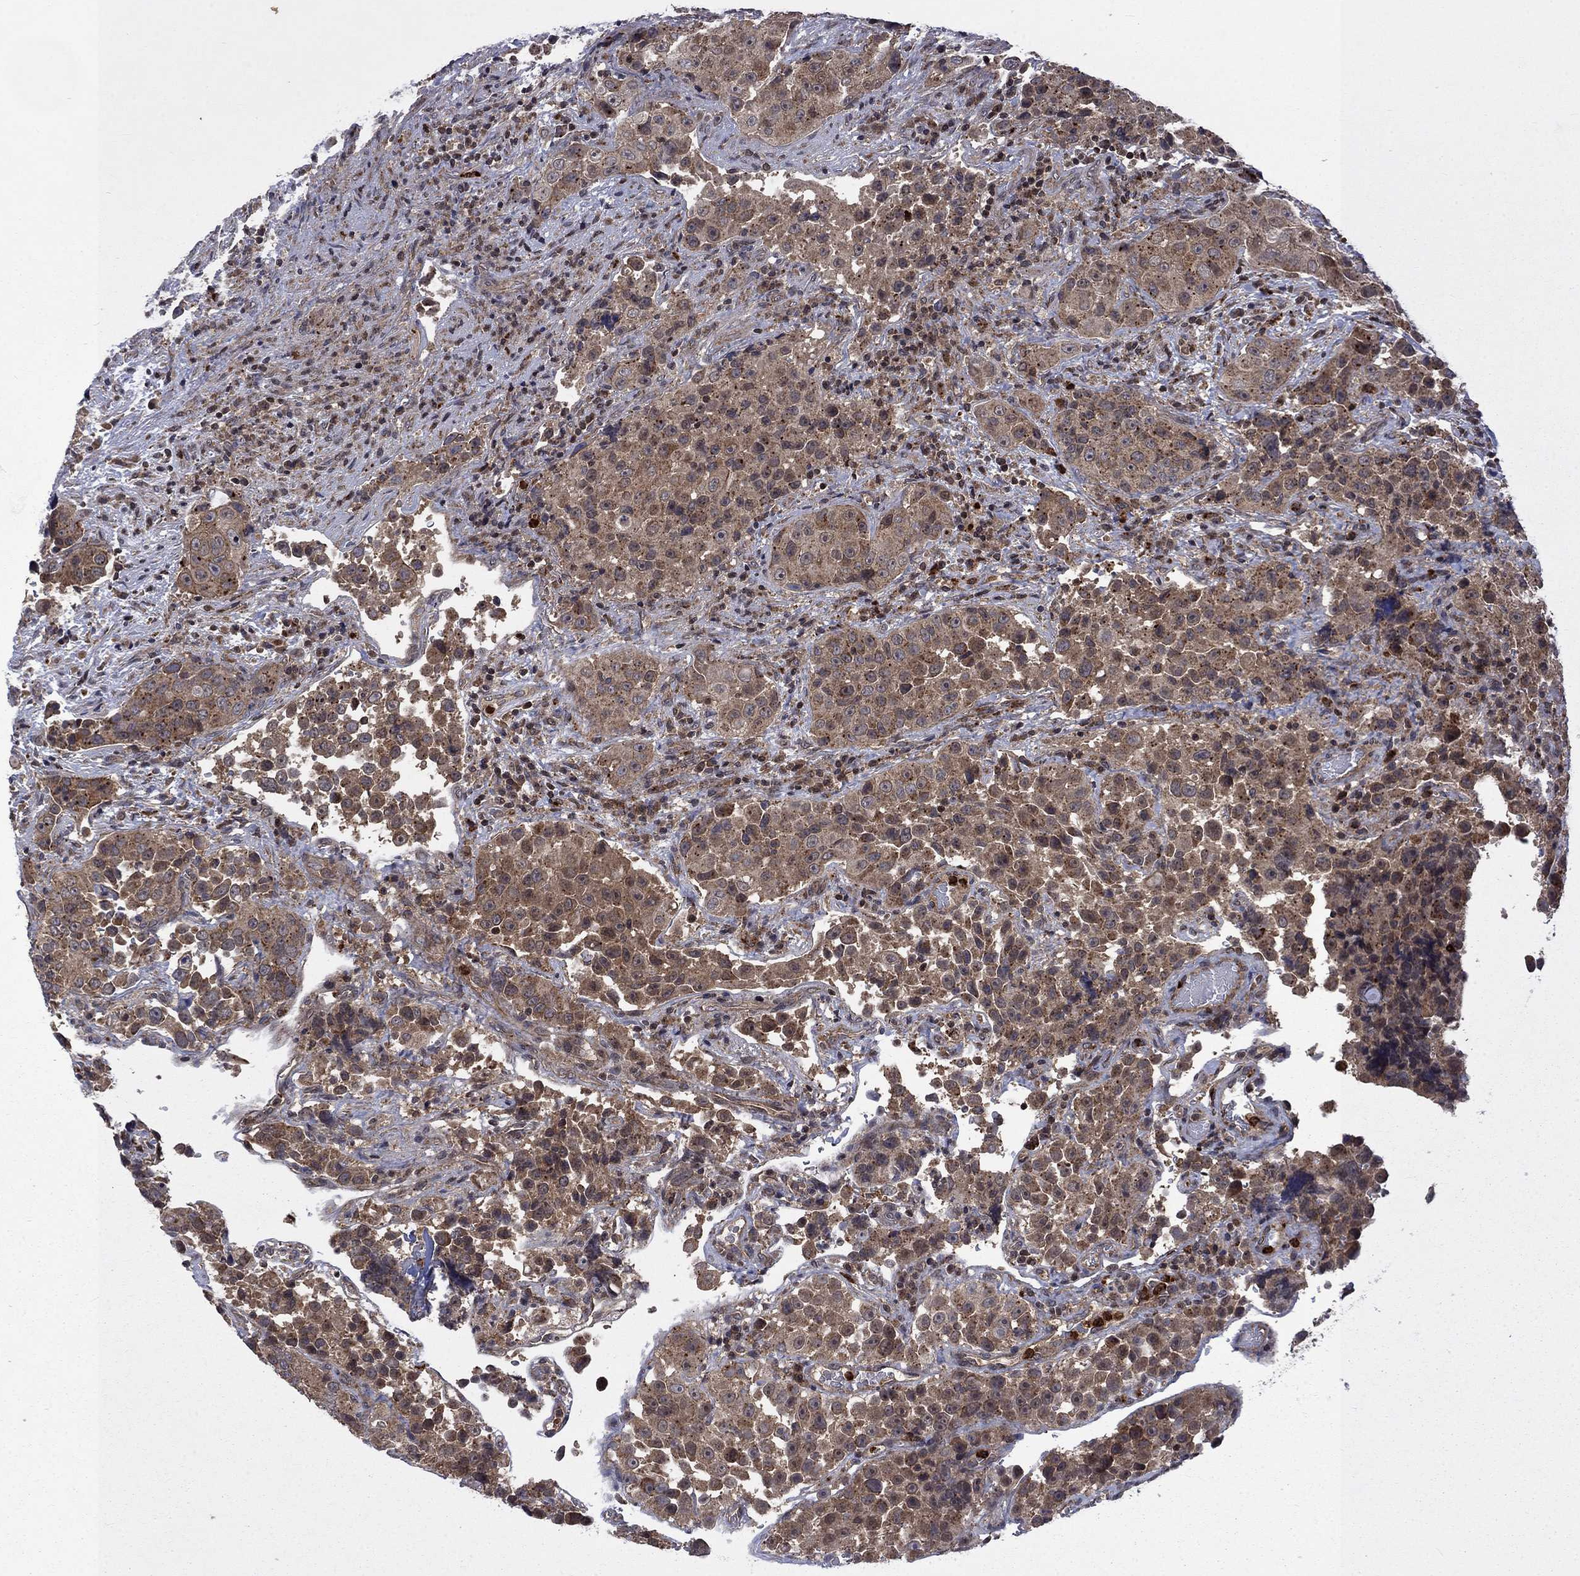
{"staining": {"intensity": "moderate", "quantity": ">75%", "location": "cytoplasmic/membranous"}, "tissue": "urothelial cancer", "cell_type": "Tumor cells", "image_type": "cancer", "snomed": [{"axis": "morphology", "description": "Urothelial carcinoma, NOS"}, {"axis": "topography", "description": "Urinary bladder"}], "caption": "A histopathology image showing moderate cytoplasmic/membranous positivity in approximately >75% of tumor cells in transitional cell carcinoma, as visualized by brown immunohistochemical staining.", "gene": "TMEM33", "patient": {"sex": "male", "age": 52}}